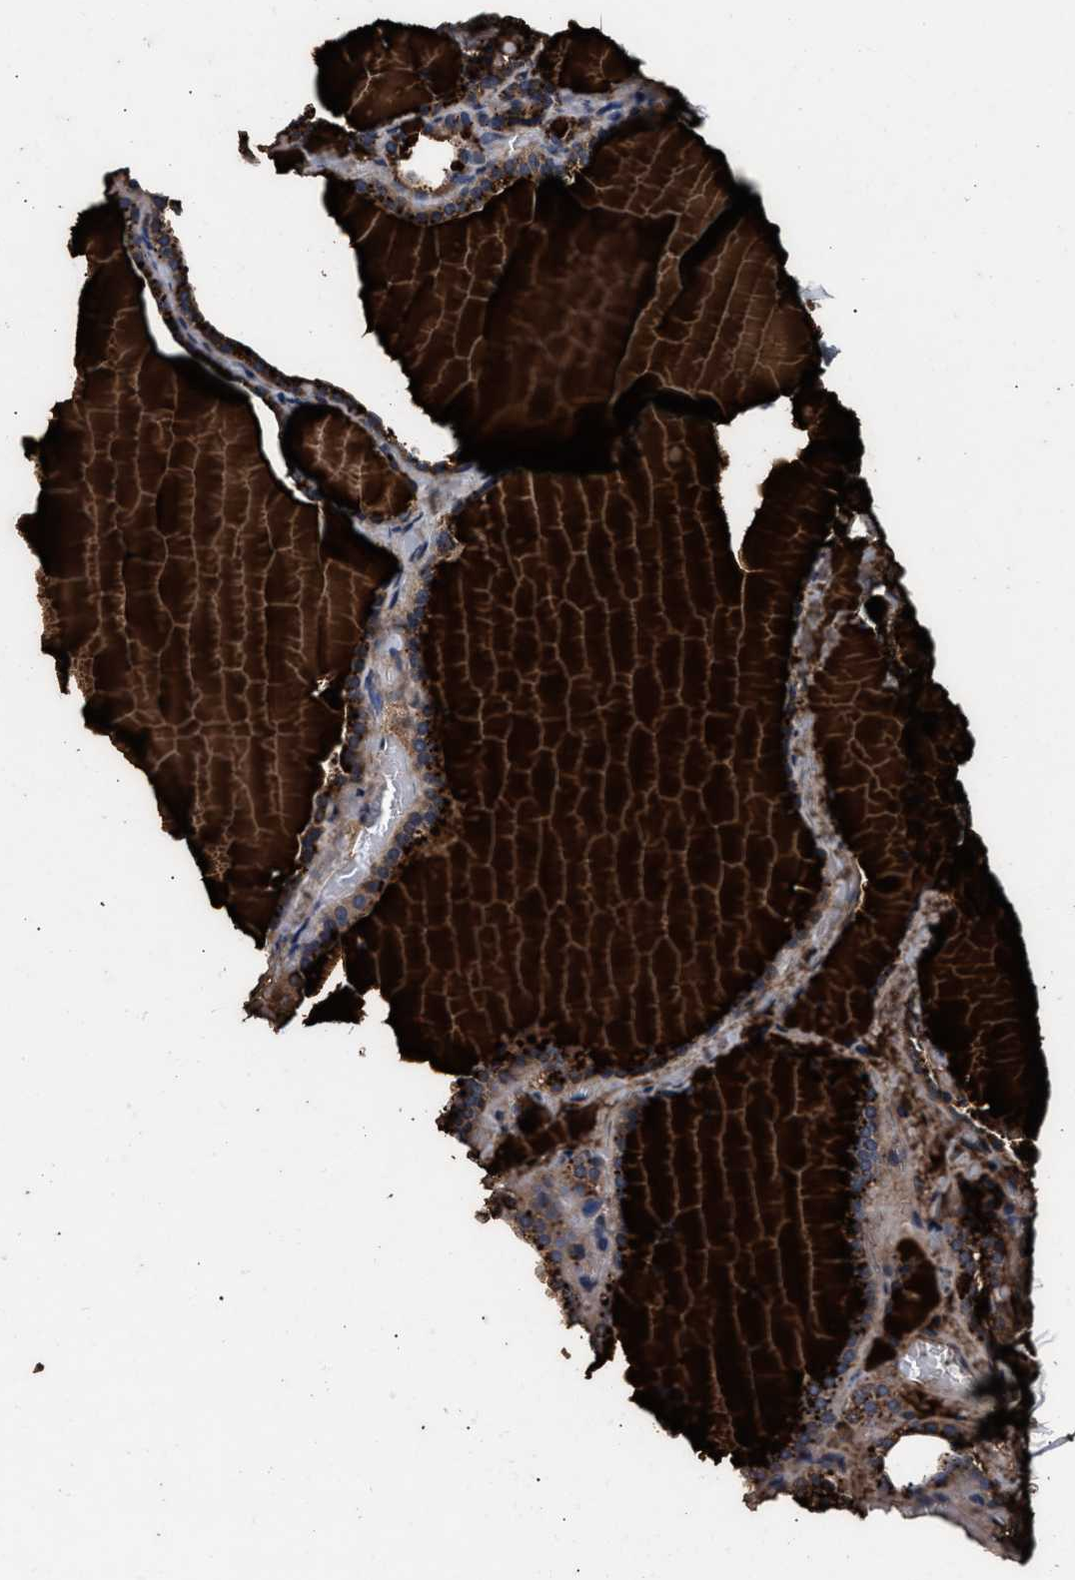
{"staining": {"intensity": "moderate", "quantity": ">75%", "location": "cytoplasmic/membranous"}, "tissue": "thyroid gland", "cell_type": "Glandular cells", "image_type": "normal", "snomed": [{"axis": "morphology", "description": "Normal tissue, NOS"}, {"axis": "topography", "description": "Thyroid gland"}], "caption": "This is an image of immunohistochemistry staining of benign thyroid gland, which shows moderate expression in the cytoplasmic/membranous of glandular cells.", "gene": "ENSG00000286112", "patient": {"sex": "female", "age": 22}}